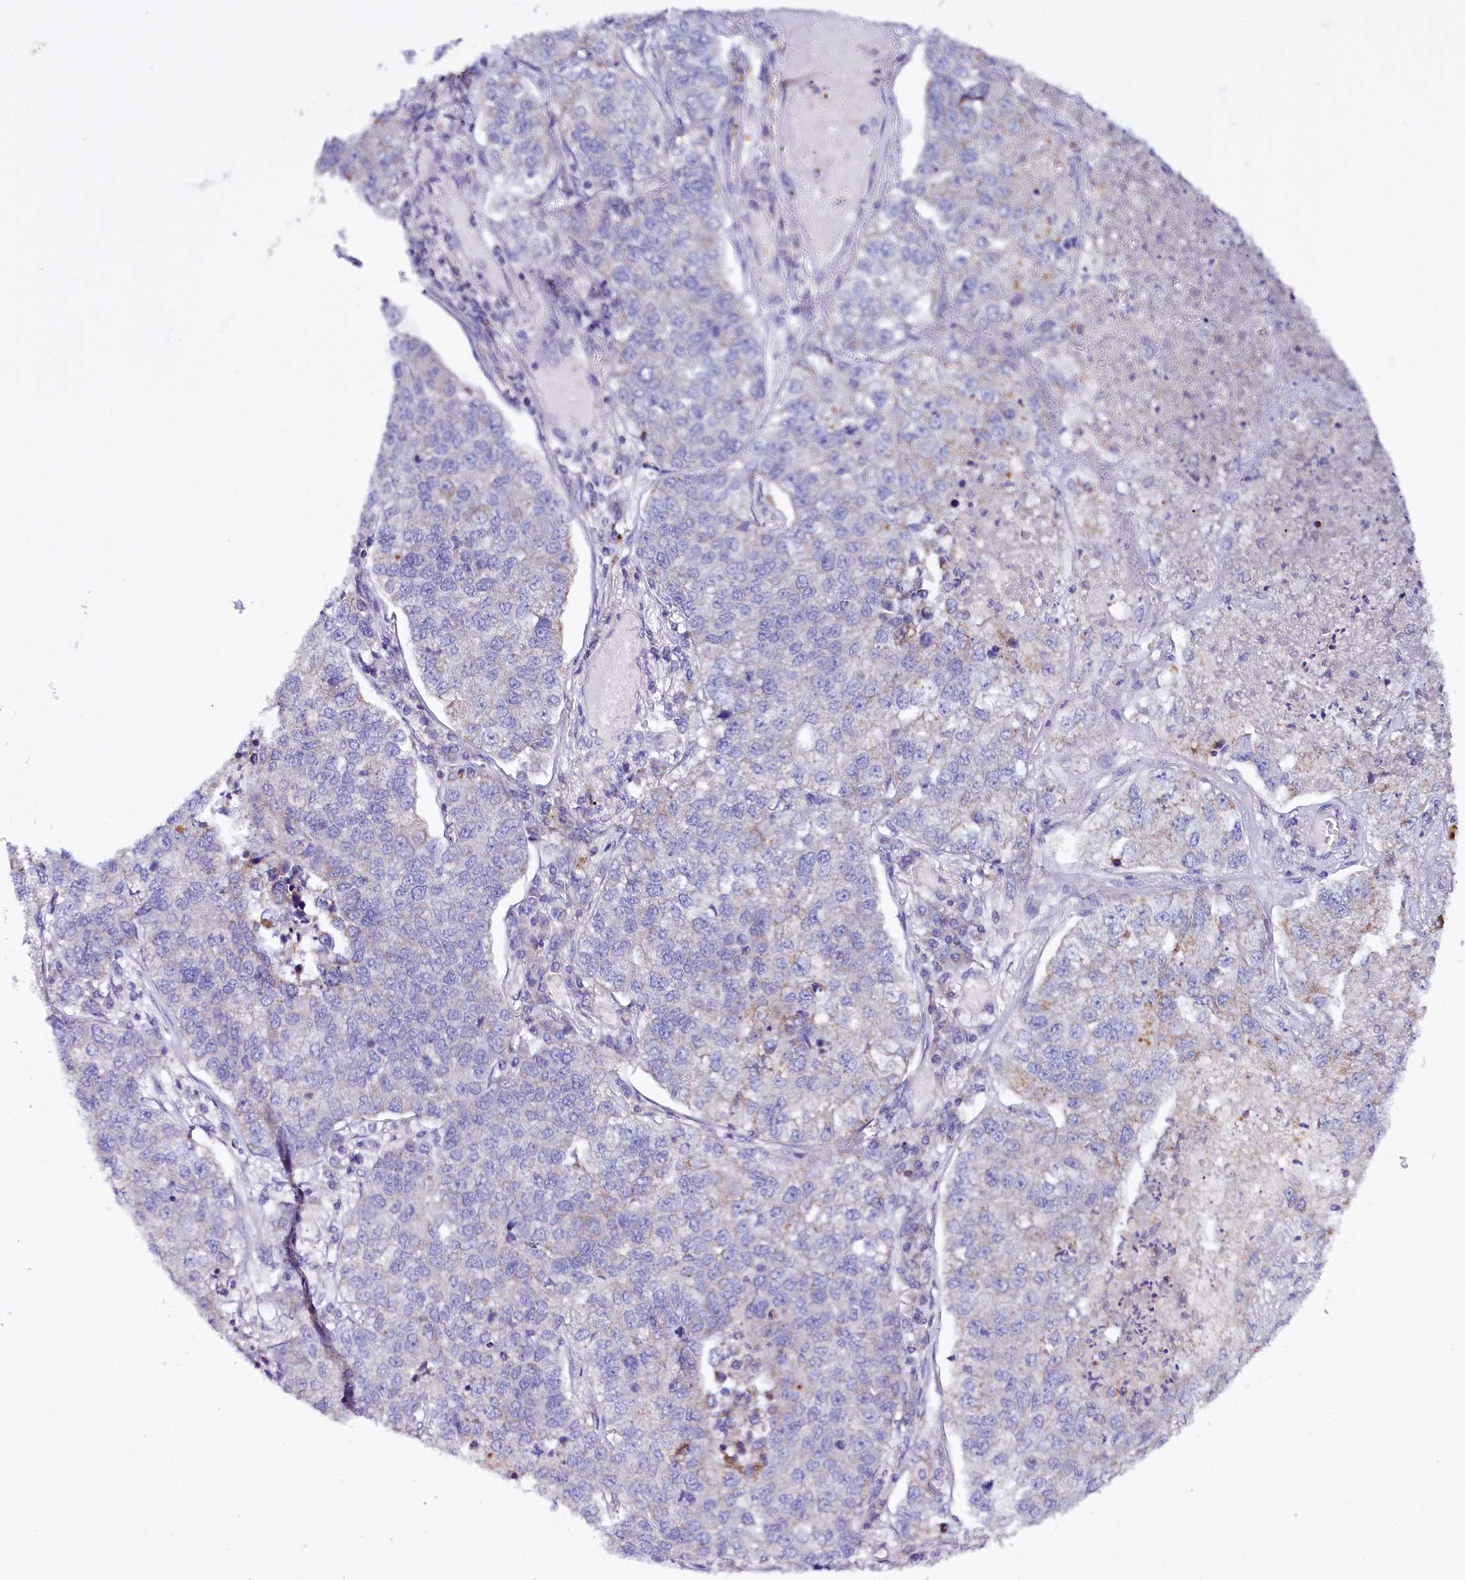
{"staining": {"intensity": "negative", "quantity": "none", "location": "none"}, "tissue": "lung cancer", "cell_type": "Tumor cells", "image_type": "cancer", "snomed": [{"axis": "morphology", "description": "Adenocarcinoma, NOS"}, {"axis": "topography", "description": "Lung"}], "caption": "Immunohistochemistry (IHC) micrograph of neoplastic tissue: human adenocarcinoma (lung) stained with DAB displays no significant protein positivity in tumor cells. (Brightfield microscopy of DAB (3,3'-diaminobenzidine) IHC at high magnification).", "gene": "ZNF45", "patient": {"sex": "male", "age": 49}}